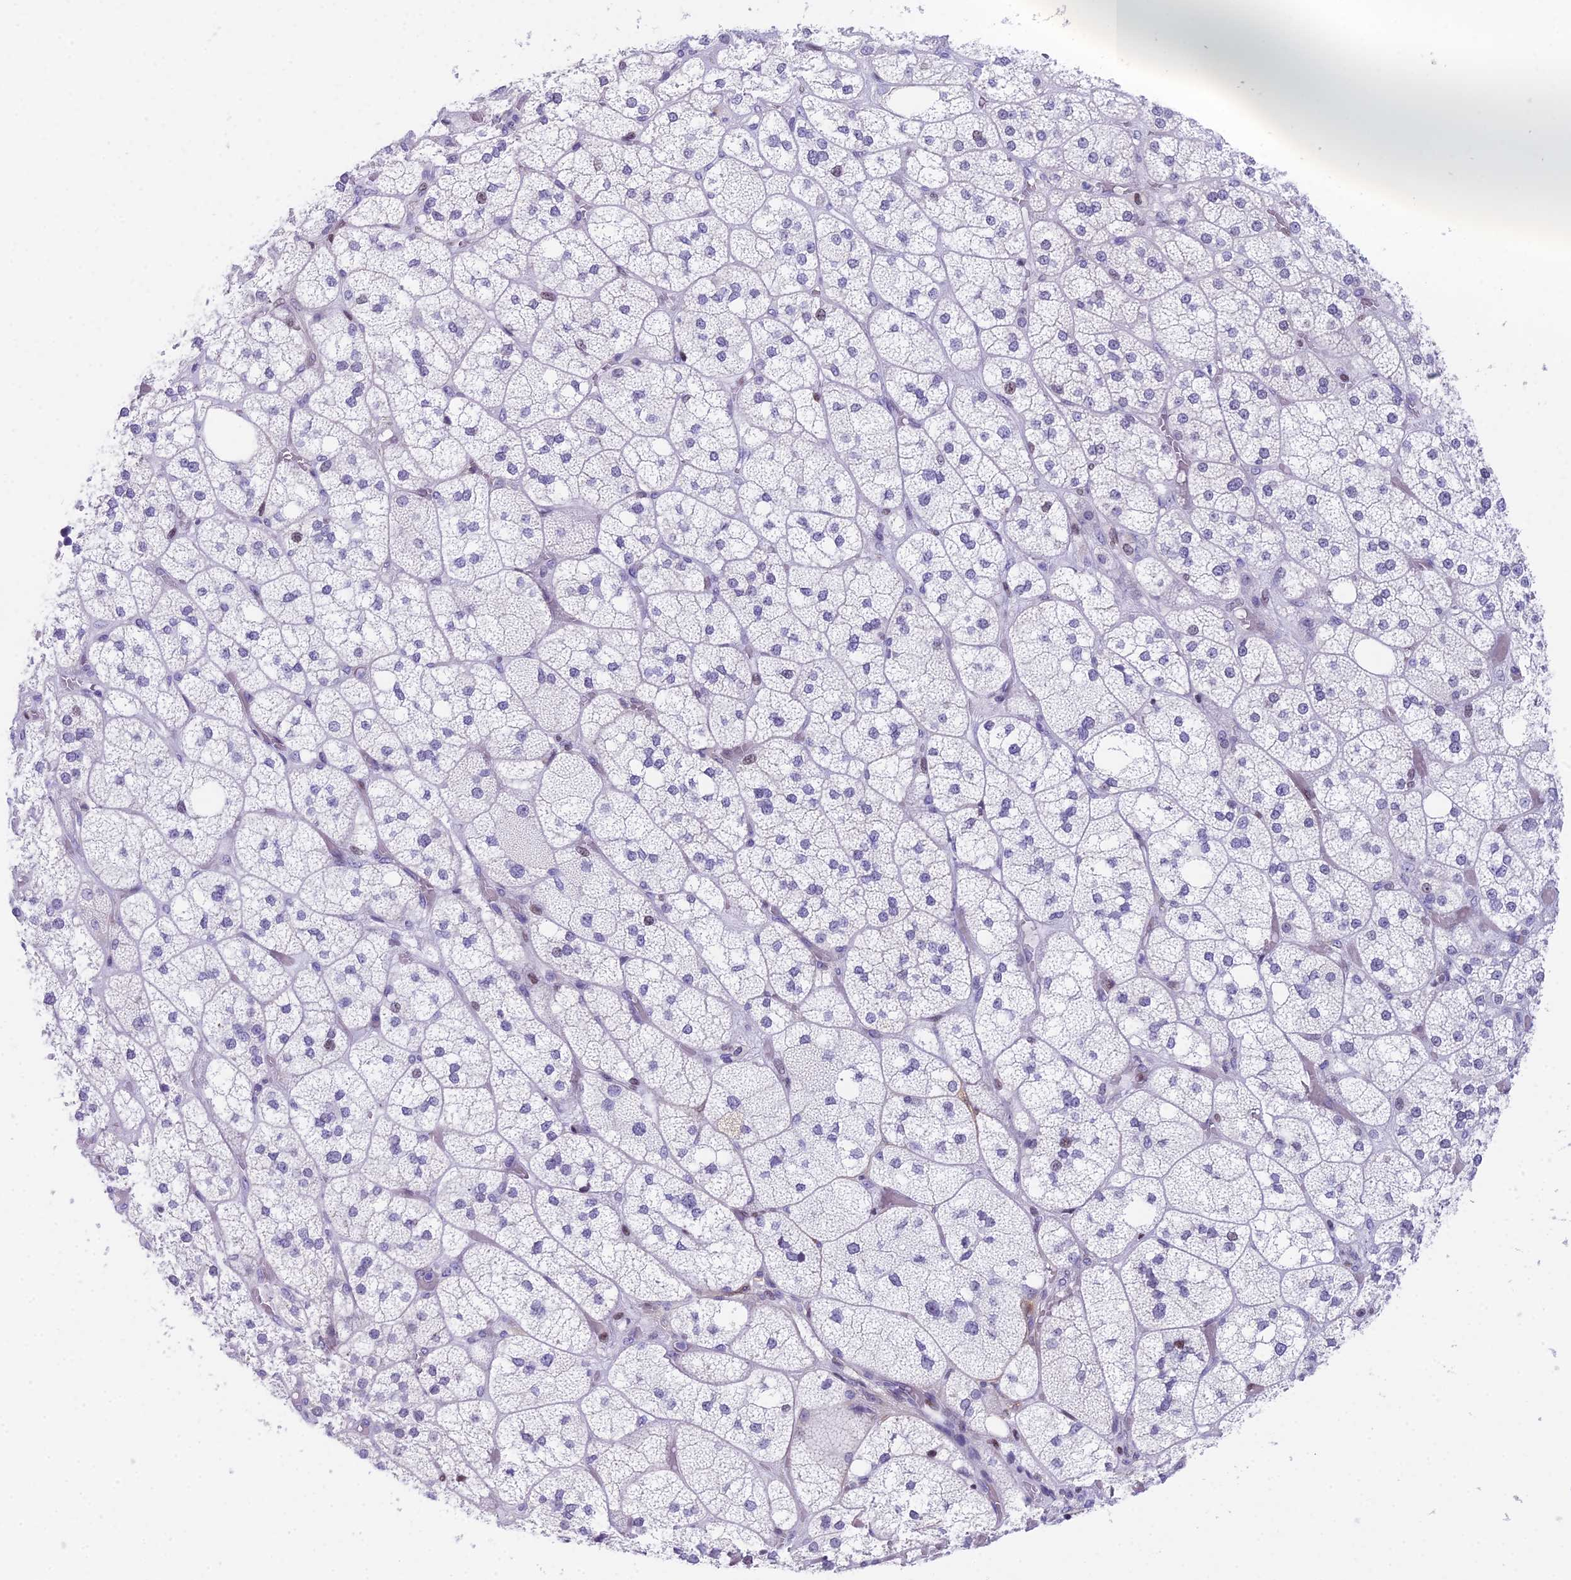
{"staining": {"intensity": "moderate", "quantity": "<25%", "location": "nuclear"}, "tissue": "adrenal gland", "cell_type": "Glandular cells", "image_type": "normal", "snomed": [{"axis": "morphology", "description": "Normal tissue, NOS"}, {"axis": "topography", "description": "Adrenal gland"}], "caption": "IHC of benign human adrenal gland shows low levels of moderate nuclear expression in about <25% of glandular cells.", "gene": "CC2D2A", "patient": {"sex": "male", "age": 61}}